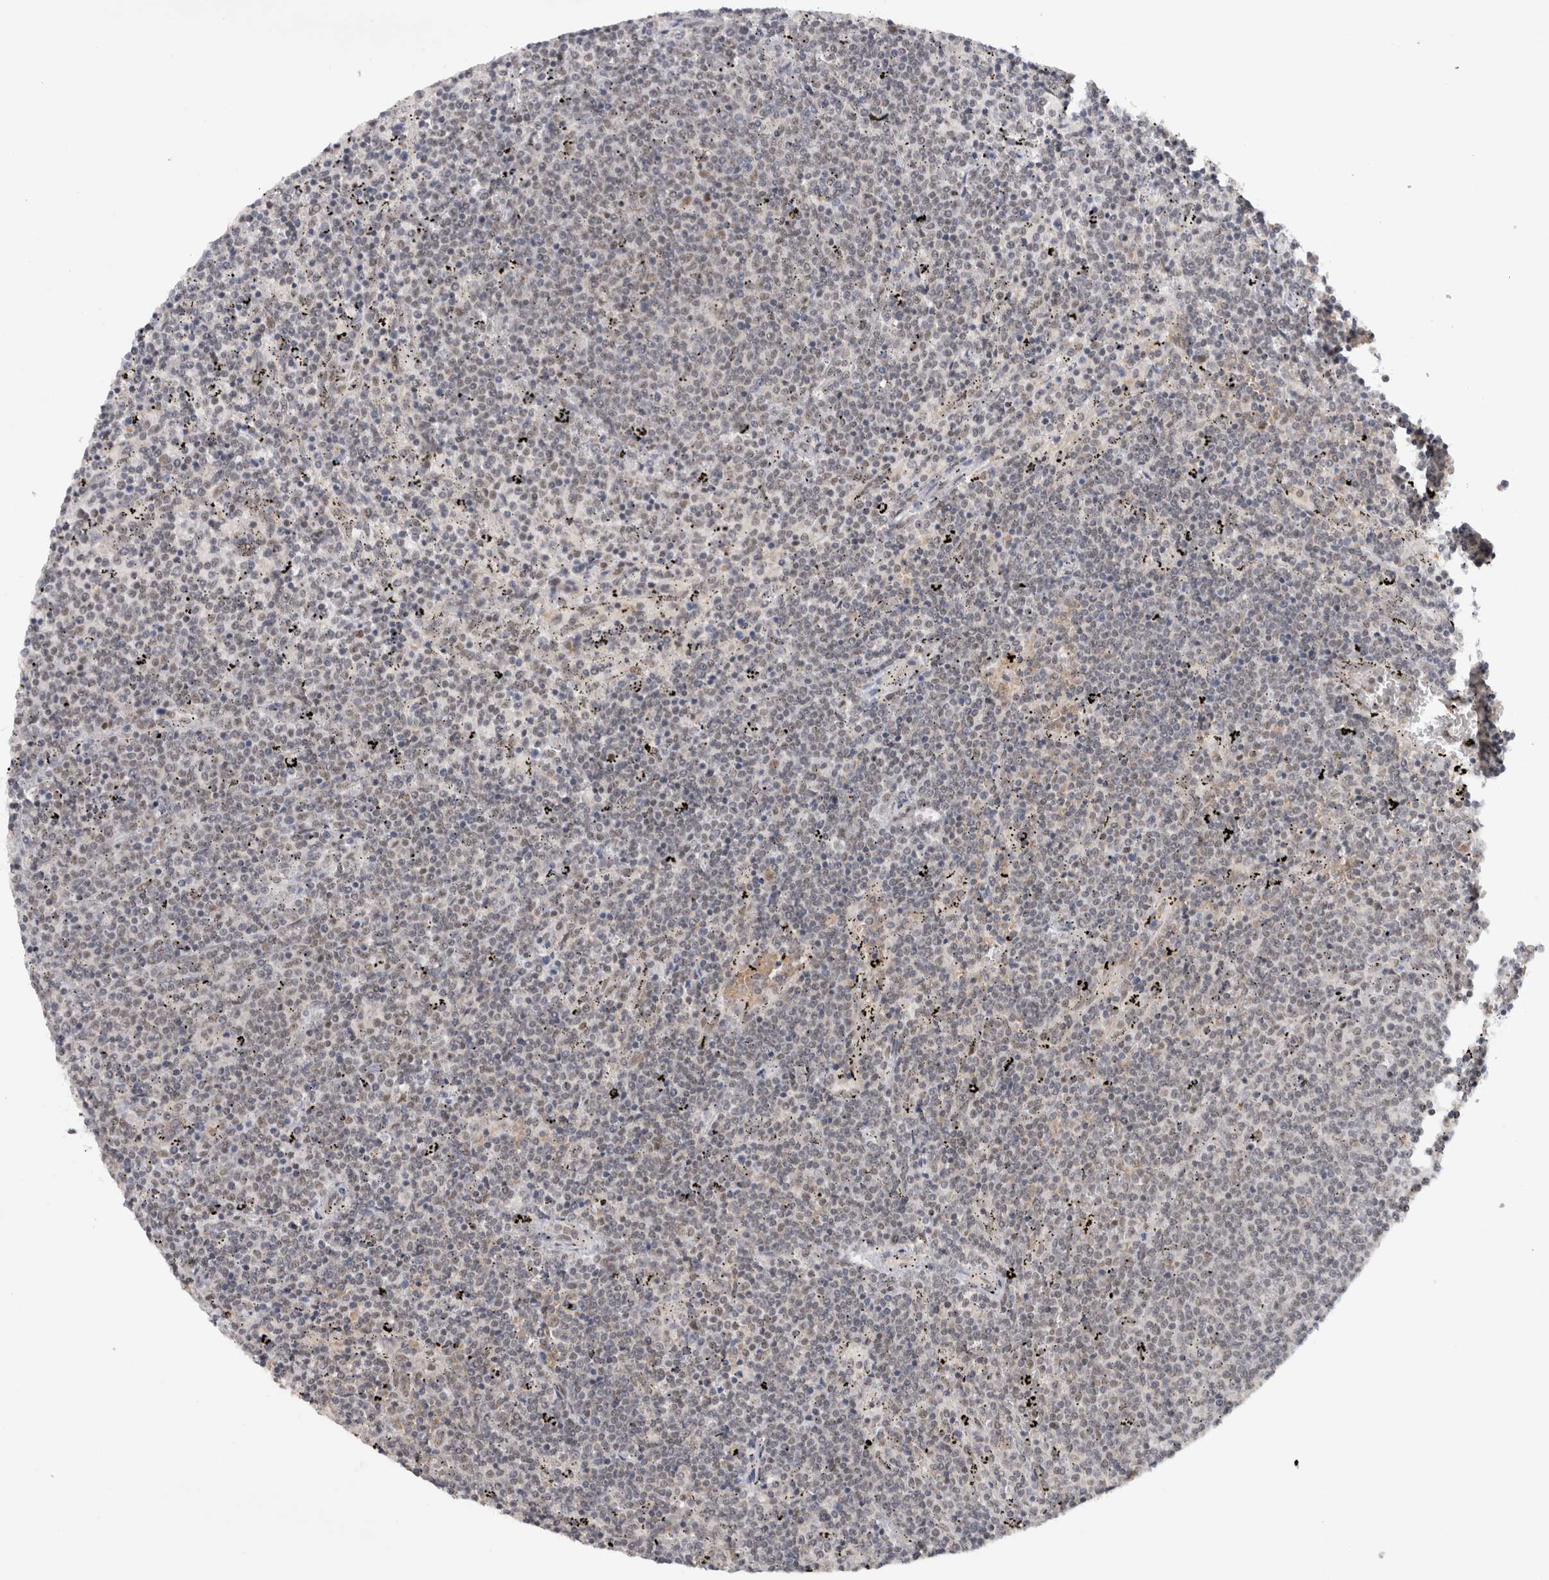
{"staining": {"intensity": "negative", "quantity": "none", "location": "none"}, "tissue": "lymphoma", "cell_type": "Tumor cells", "image_type": "cancer", "snomed": [{"axis": "morphology", "description": "Malignant lymphoma, non-Hodgkin's type, Low grade"}, {"axis": "topography", "description": "Spleen"}], "caption": "IHC of lymphoma reveals no positivity in tumor cells.", "gene": "HESX1", "patient": {"sex": "female", "age": 50}}